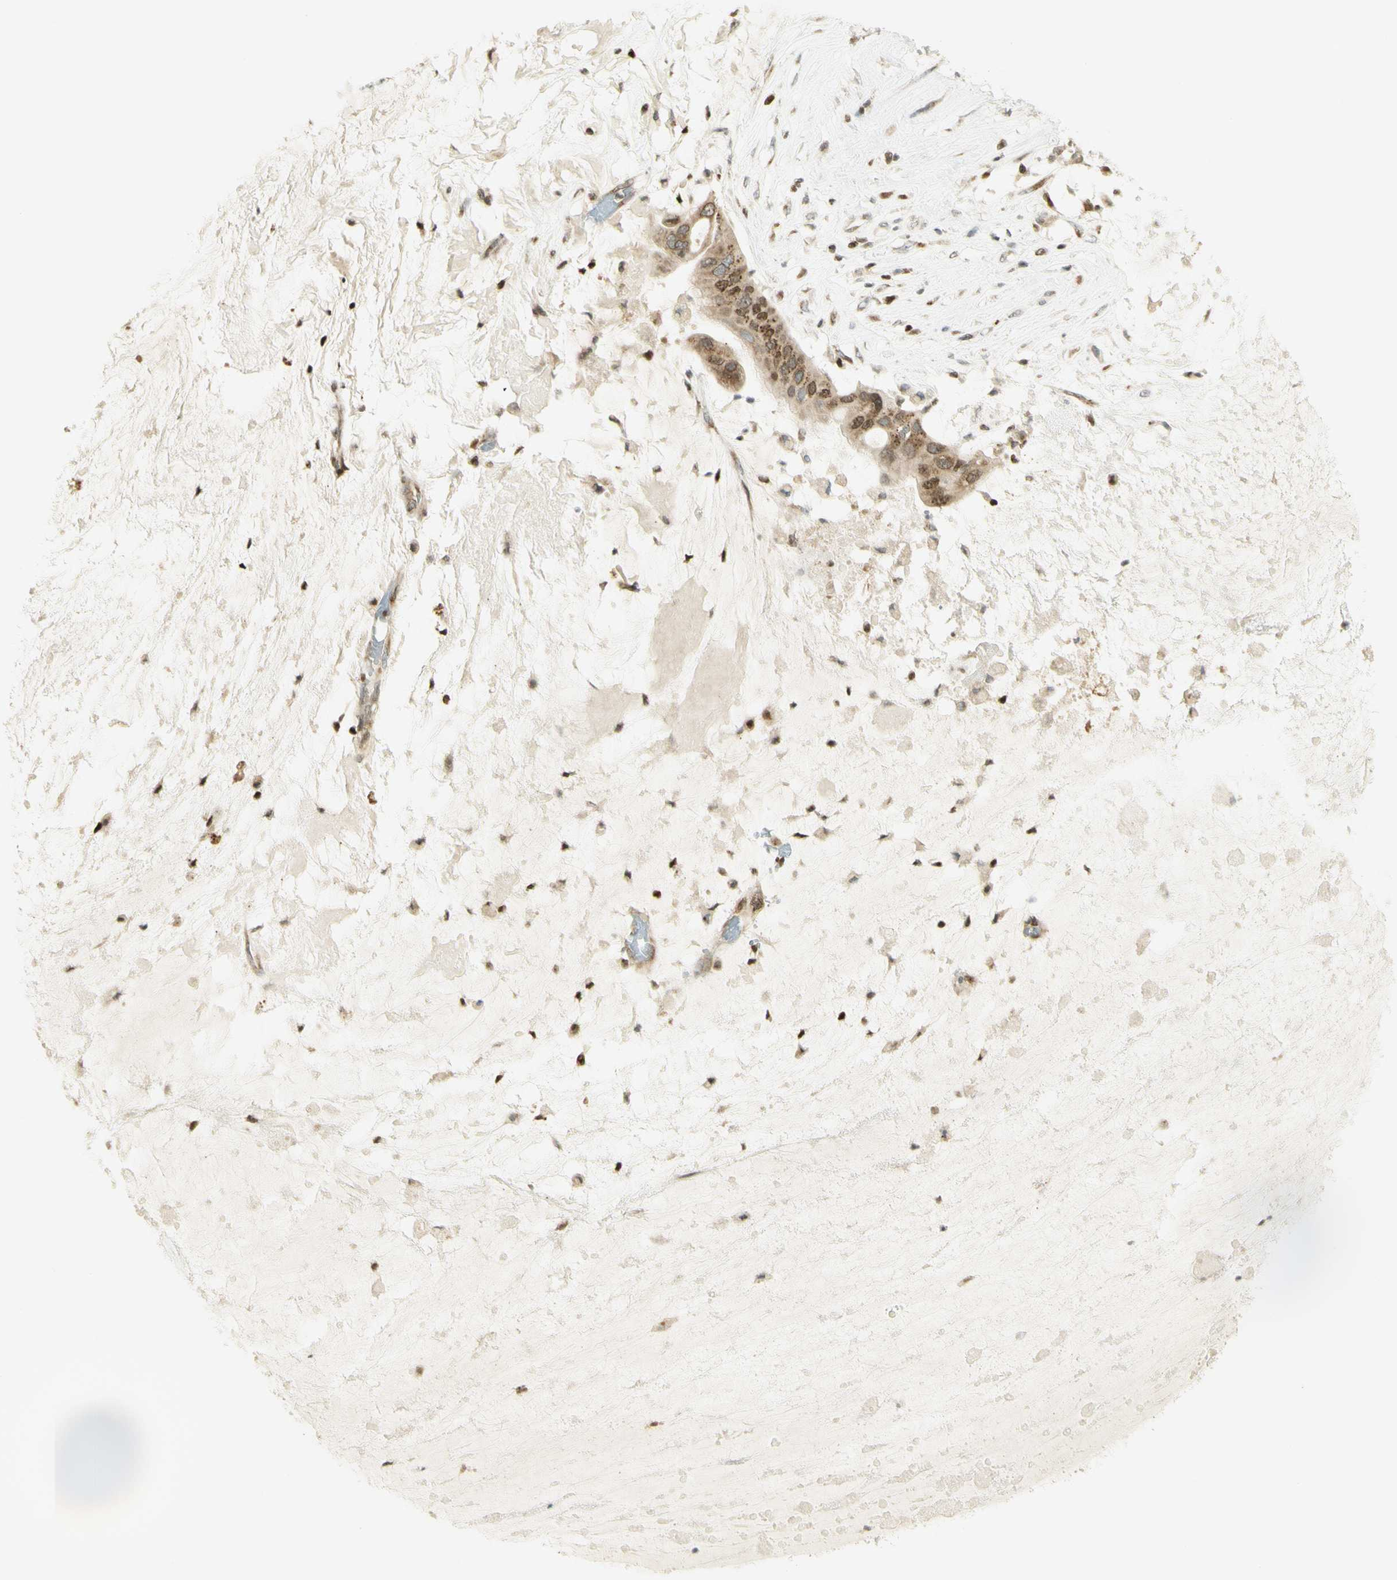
{"staining": {"intensity": "moderate", "quantity": ">75%", "location": "cytoplasmic/membranous,nuclear"}, "tissue": "ovarian cancer", "cell_type": "Tumor cells", "image_type": "cancer", "snomed": [{"axis": "morphology", "description": "Cystadenocarcinoma, mucinous, NOS"}, {"axis": "topography", "description": "Ovary"}], "caption": "High-power microscopy captured an immunohistochemistry (IHC) photomicrograph of ovarian cancer (mucinous cystadenocarcinoma), revealing moderate cytoplasmic/membranous and nuclear positivity in about >75% of tumor cells. The staining was performed using DAB (3,3'-diaminobenzidine), with brown indicating positive protein expression. Nuclei are stained blue with hematoxylin.", "gene": "KIF11", "patient": {"sex": "female", "age": 80}}